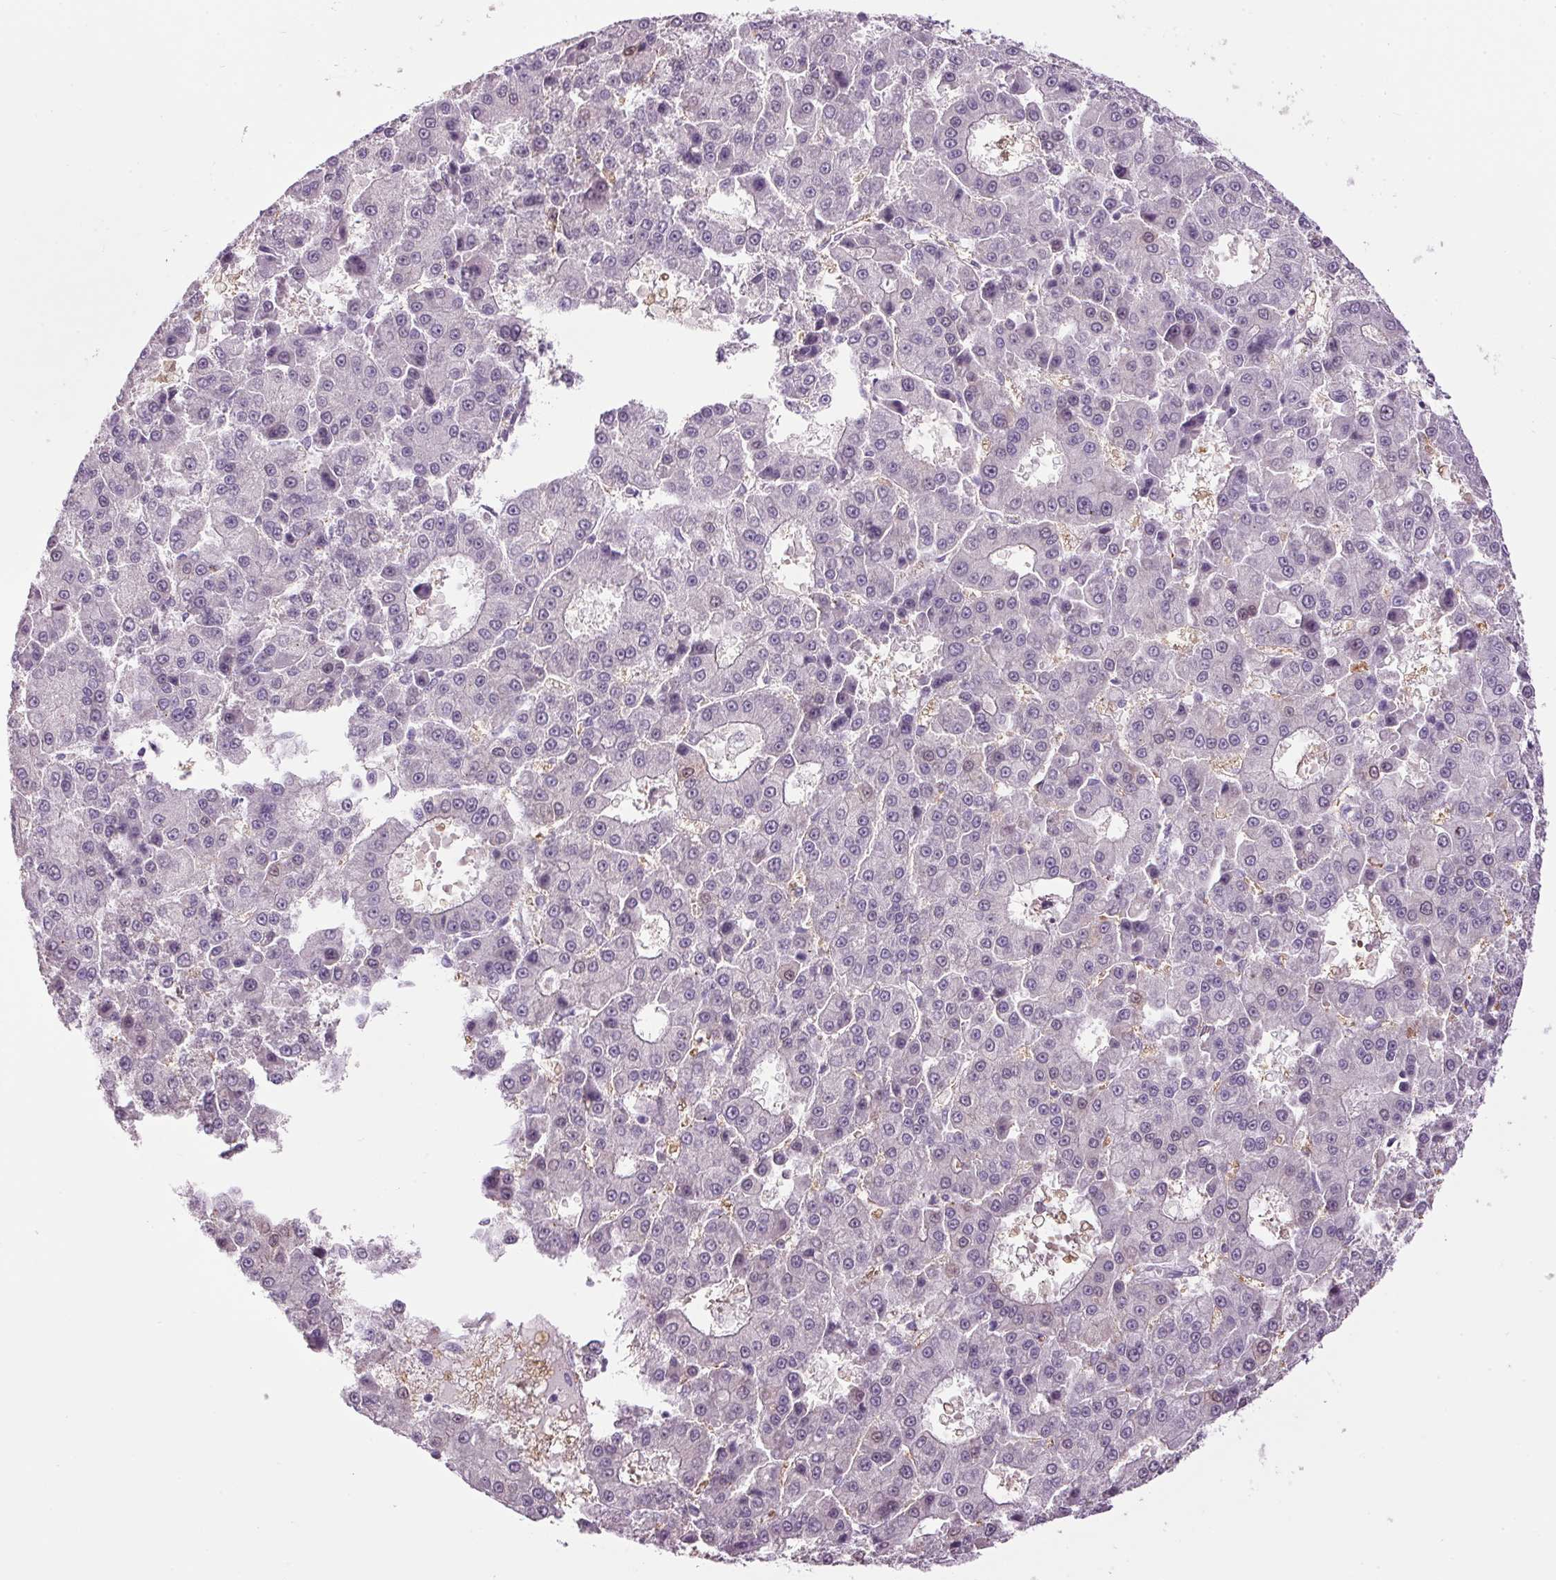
{"staining": {"intensity": "negative", "quantity": "none", "location": "none"}, "tissue": "liver cancer", "cell_type": "Tumor cells", "image_type": "cancer", "snomed": [{"axis": "morphology", "description": "Carcinoma, Hepatocellular, NOS"}, {"axis": "topography", "description": "Liver"}], "caption": "High power microscopy histopathology image of an immunohistochemistry (IHC) photomicrograph of hepatocellular carcinoma (liver), revealing no significant expression in tumor cells.", "gene": "PPP1R1A", "patient": {"sex": "male", "age": 70}}